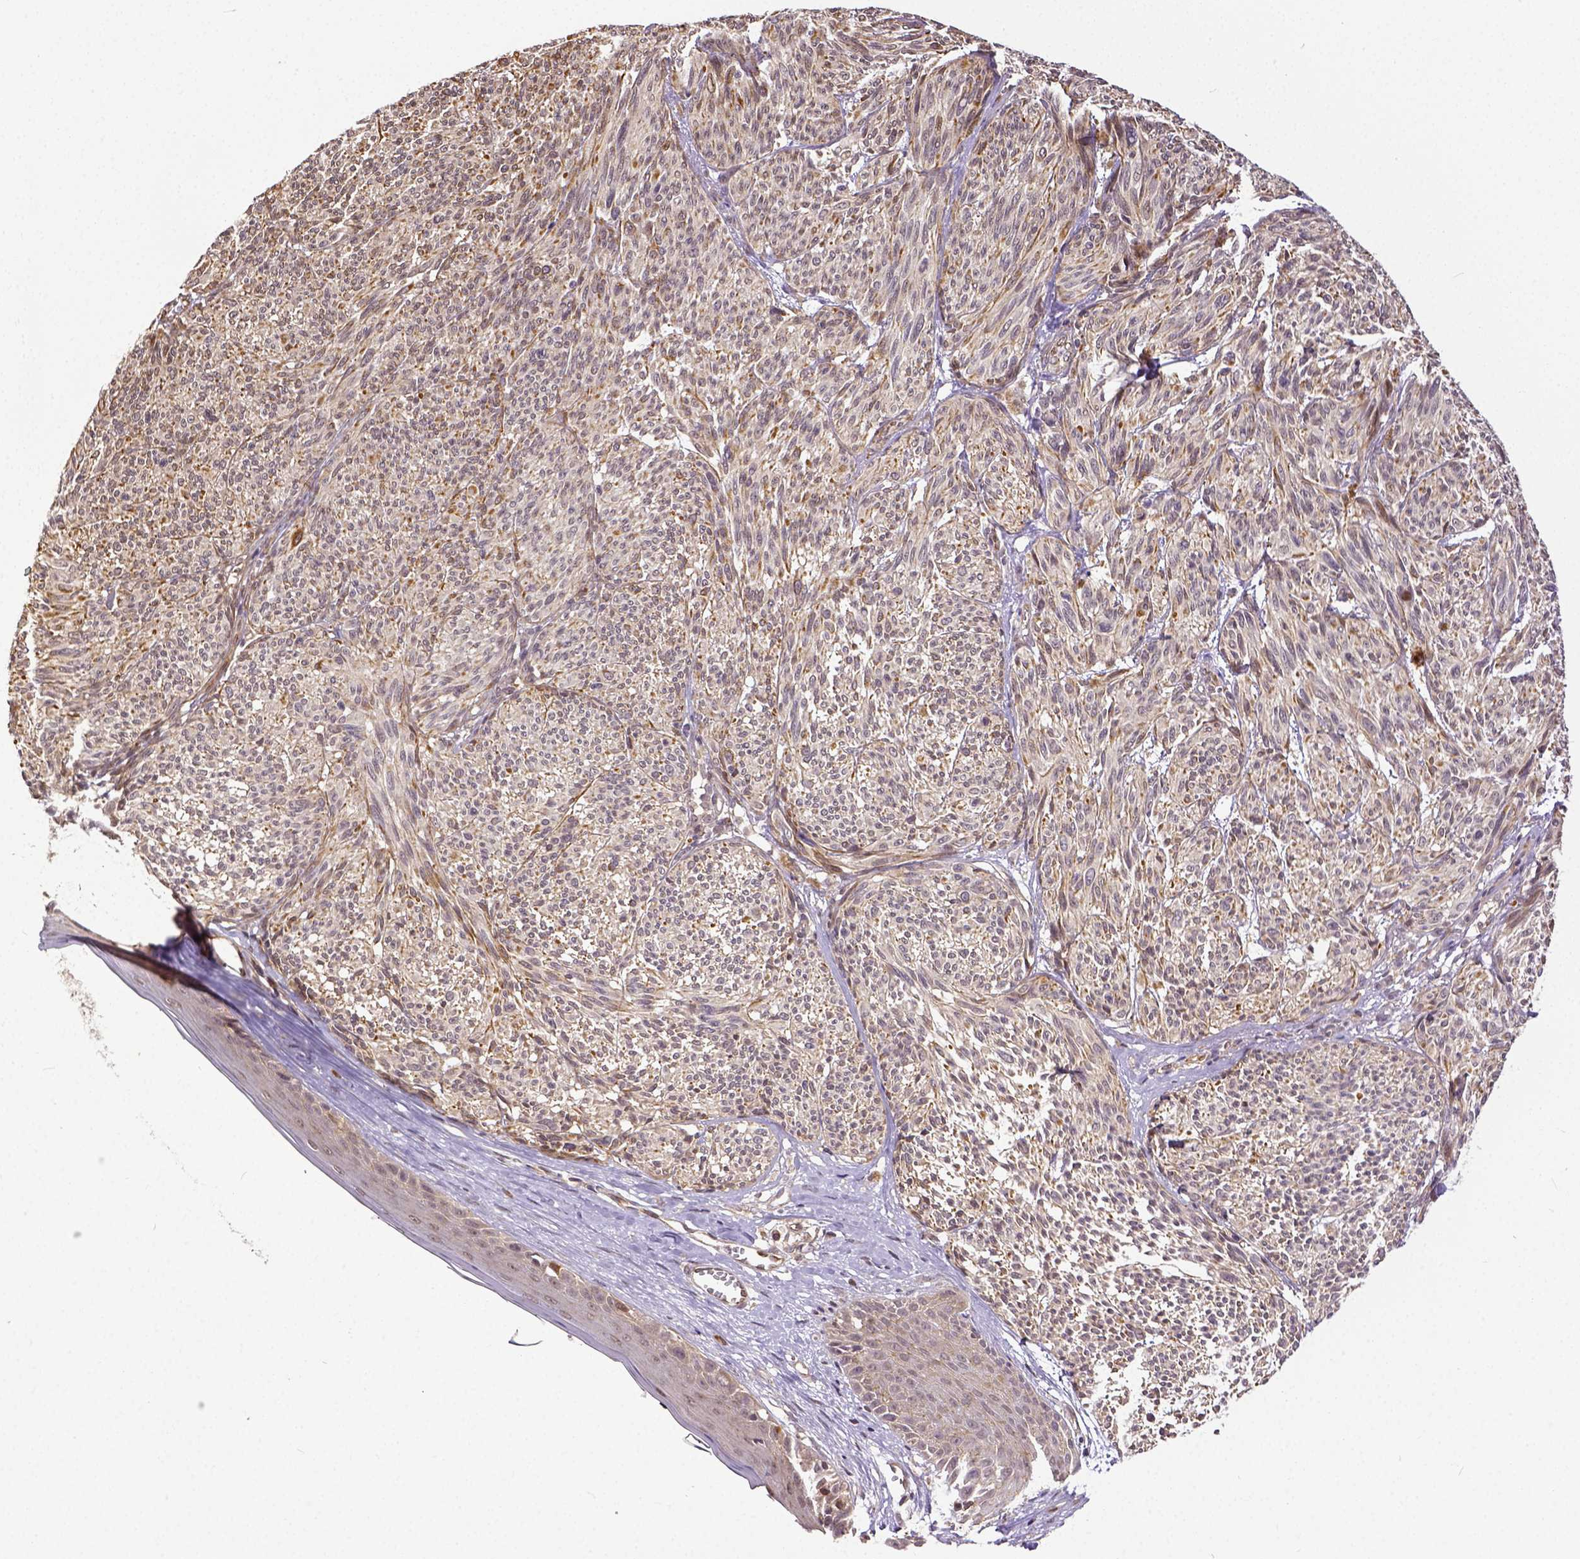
{"staining": {"intensity": "moderate", "quantity": "<25%", "location": "cytoplasmic/membranous"}, "tissue": "melanoma", "cell_type": "Tumor cells", "image_type": "cancer", "snomed": [{"axis": "morphology", "description": "Malignant melanoma, NOS"}, {"axis": "topography", "description": "Skin"}], "caption": "Tumor cells demonstrate low levels of moderate cytoplasmic/membranous staining in about <25% of cells in malignant melanoma.", "gene": "DICER1", "patient": {"sex": "male", "age": 79}}